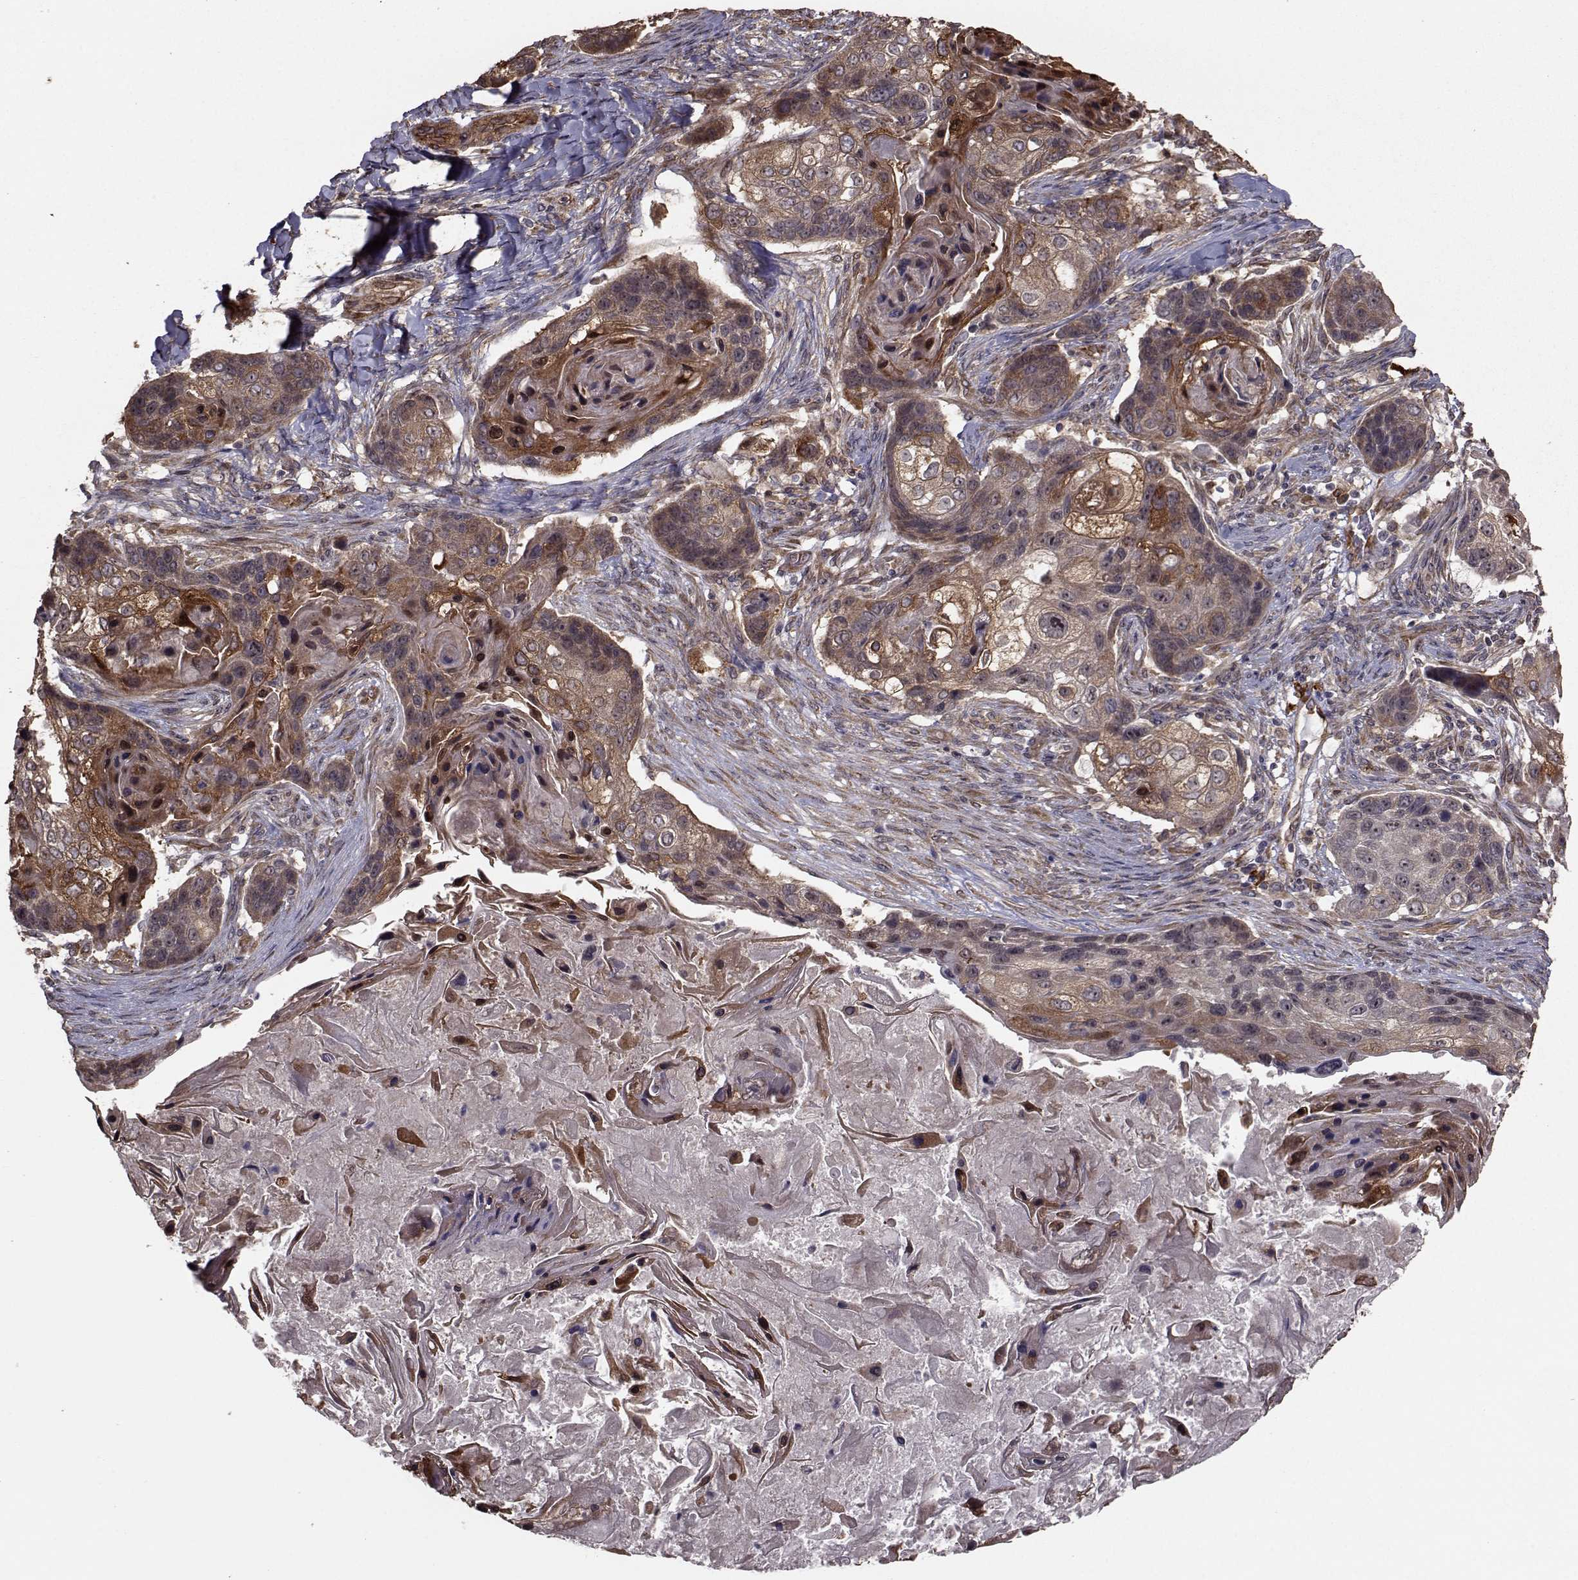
{"staining": {"intensity": "moderate", "quantity": ">75%", "location": "cytoplasmic/membranous"}, "tissue": "lung cancer", "cell_type": "Tumor cells", "image_type": "cancer", "snomed": [{"axis": "morphology", "description": "Squamous cell carcinoma, NOS"}, {"axis": "topography", "description": "Lung"}], "caption": "The image exhibits staining of lung squamous cell carcinoma, revealing moderate cytoplasmic/membranous protein positivity (brown color) within tumor cells.", "gene": "TRIP10", "patient": {"sex": "male", "age": 69}}